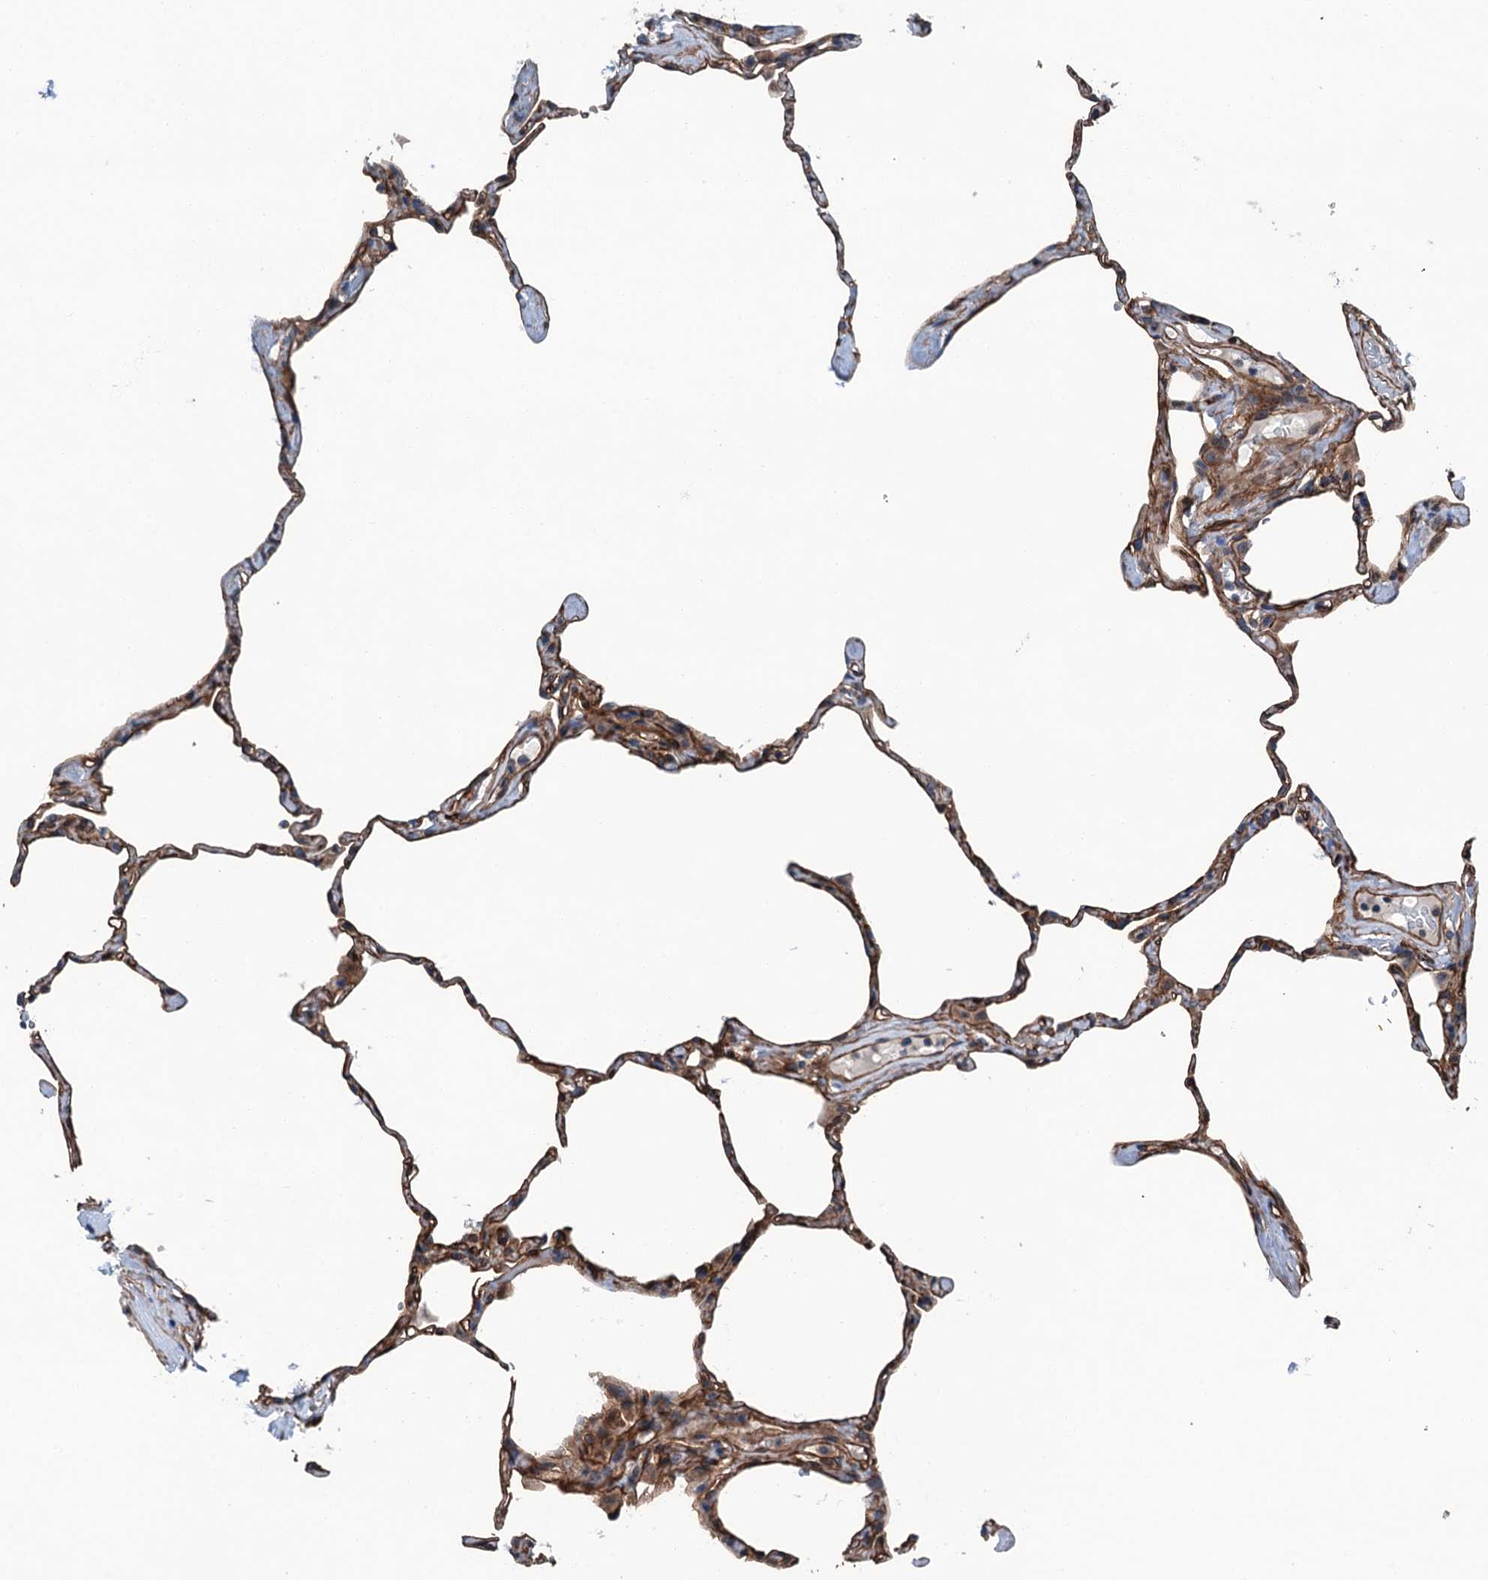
{"staining": {"intensity": "moderate", "quantity": ">75%", "location": "cytoplasmic/membranous"}, "tissue": "lung", "cell_type": "Alveolar cells", "image_type": "normal", "snomed": [{"axis": "morphology", "description": "Normal tissue, NOS"}, {"axis": "topography", "description": "Lung"}], "caption": "A brown stain highlights moderate cytoplasmic/membranous staining of a protein in alveolar cells of benign lung. The protein is stained brown, and the nuclei are stained in blue (DAB IHC with brightfield microscopy, high magnification).", "gene": "NMRAL1", "patient": {"sex": "male", "age": 65}}